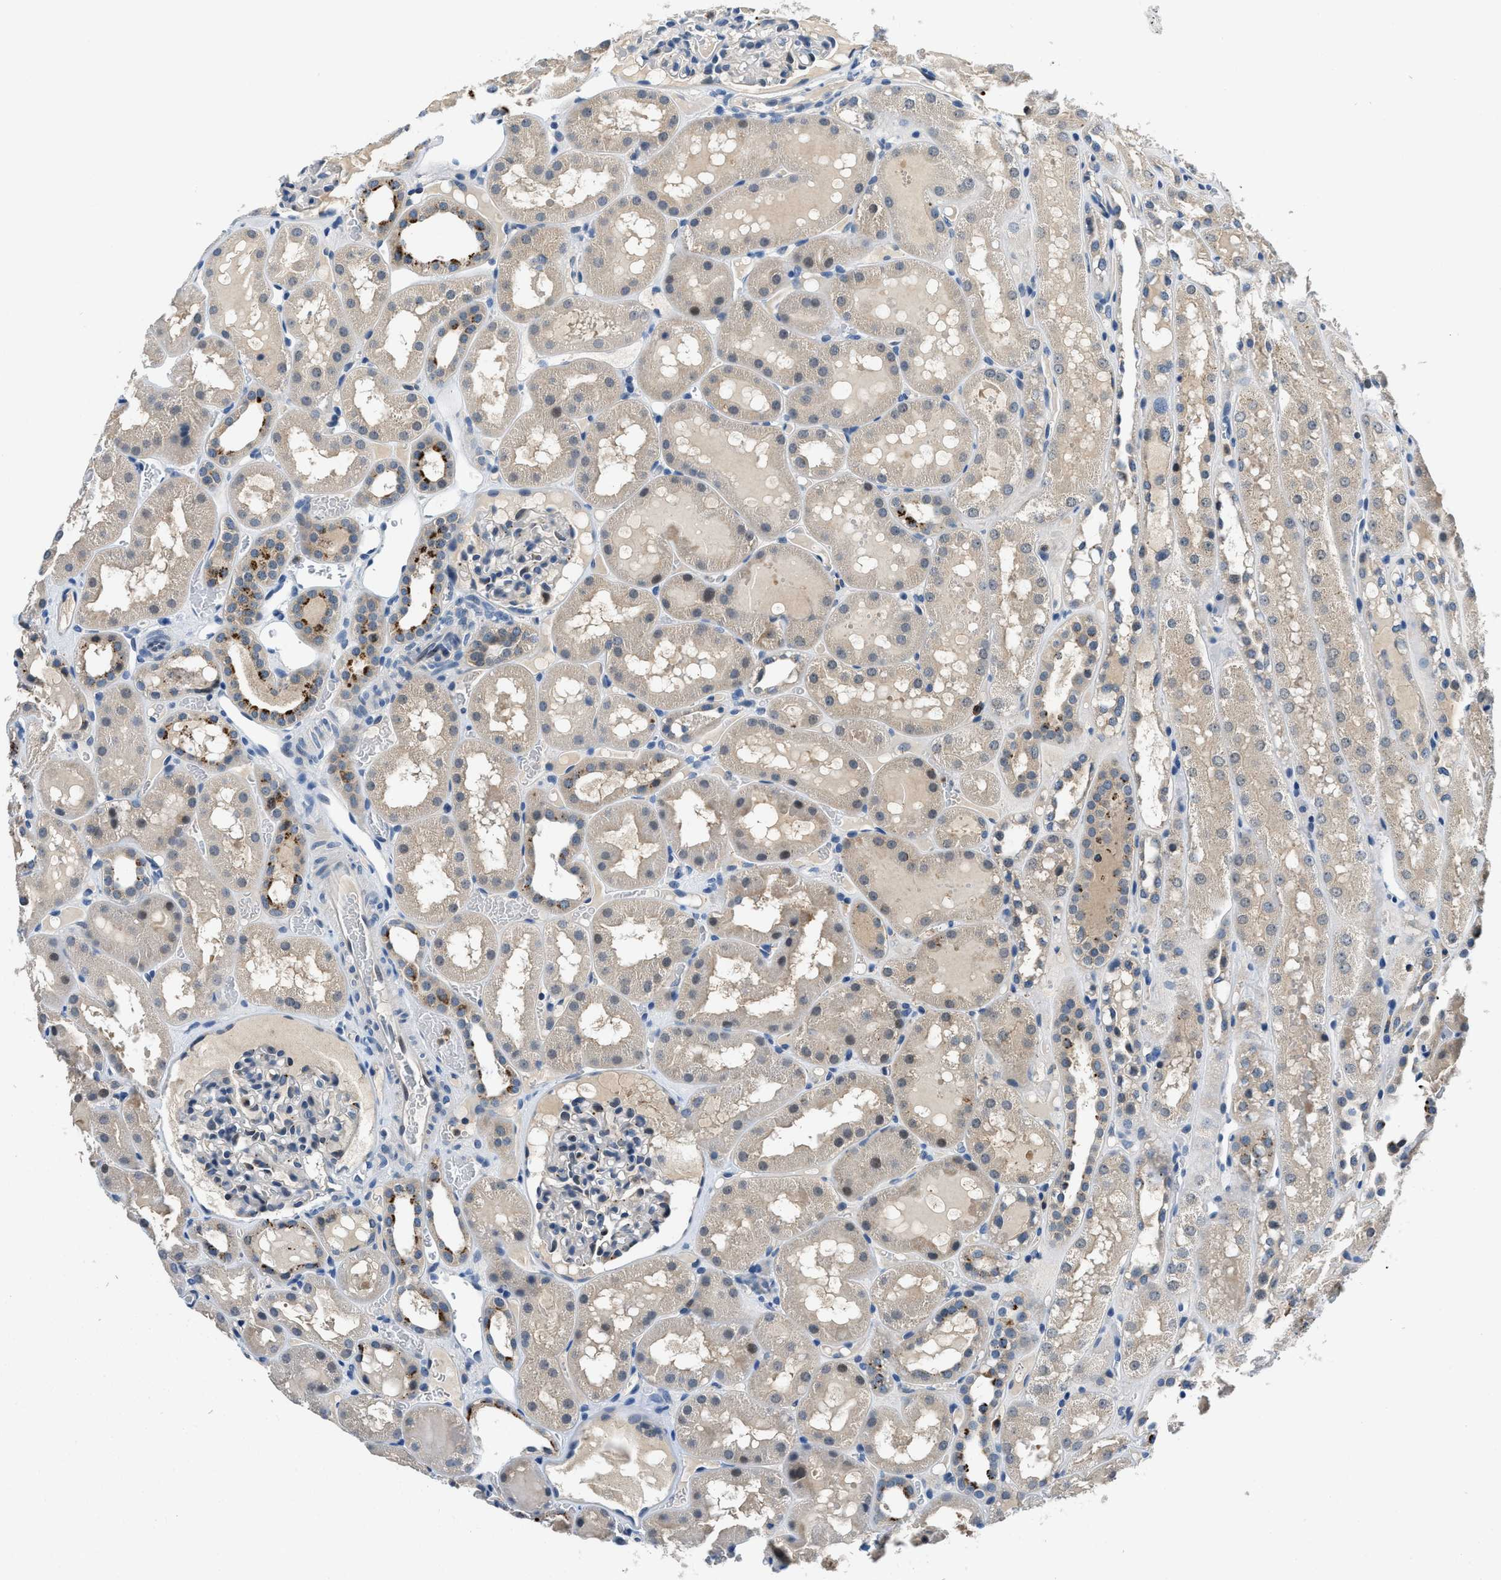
{"staining": {"intensity": "negative", "quantity": "none", "location": "none"}, "tissue": "kidney", "cell_type": "Cells in glomeruli", "image_type": "normal", "snomed": [{"axis": "morphology", "description": "Normal tissue, NOS"}, {"axis": "topography", "description": "Kidney"}, {"axis": "topography", "description": "Urinary bladder"}], "caption": "Image shows no significant protein positivity in cells in glomeruli of benign kidney.", "gene": "ADGRE3", "patient": {"sex": "male", "age": 16}}